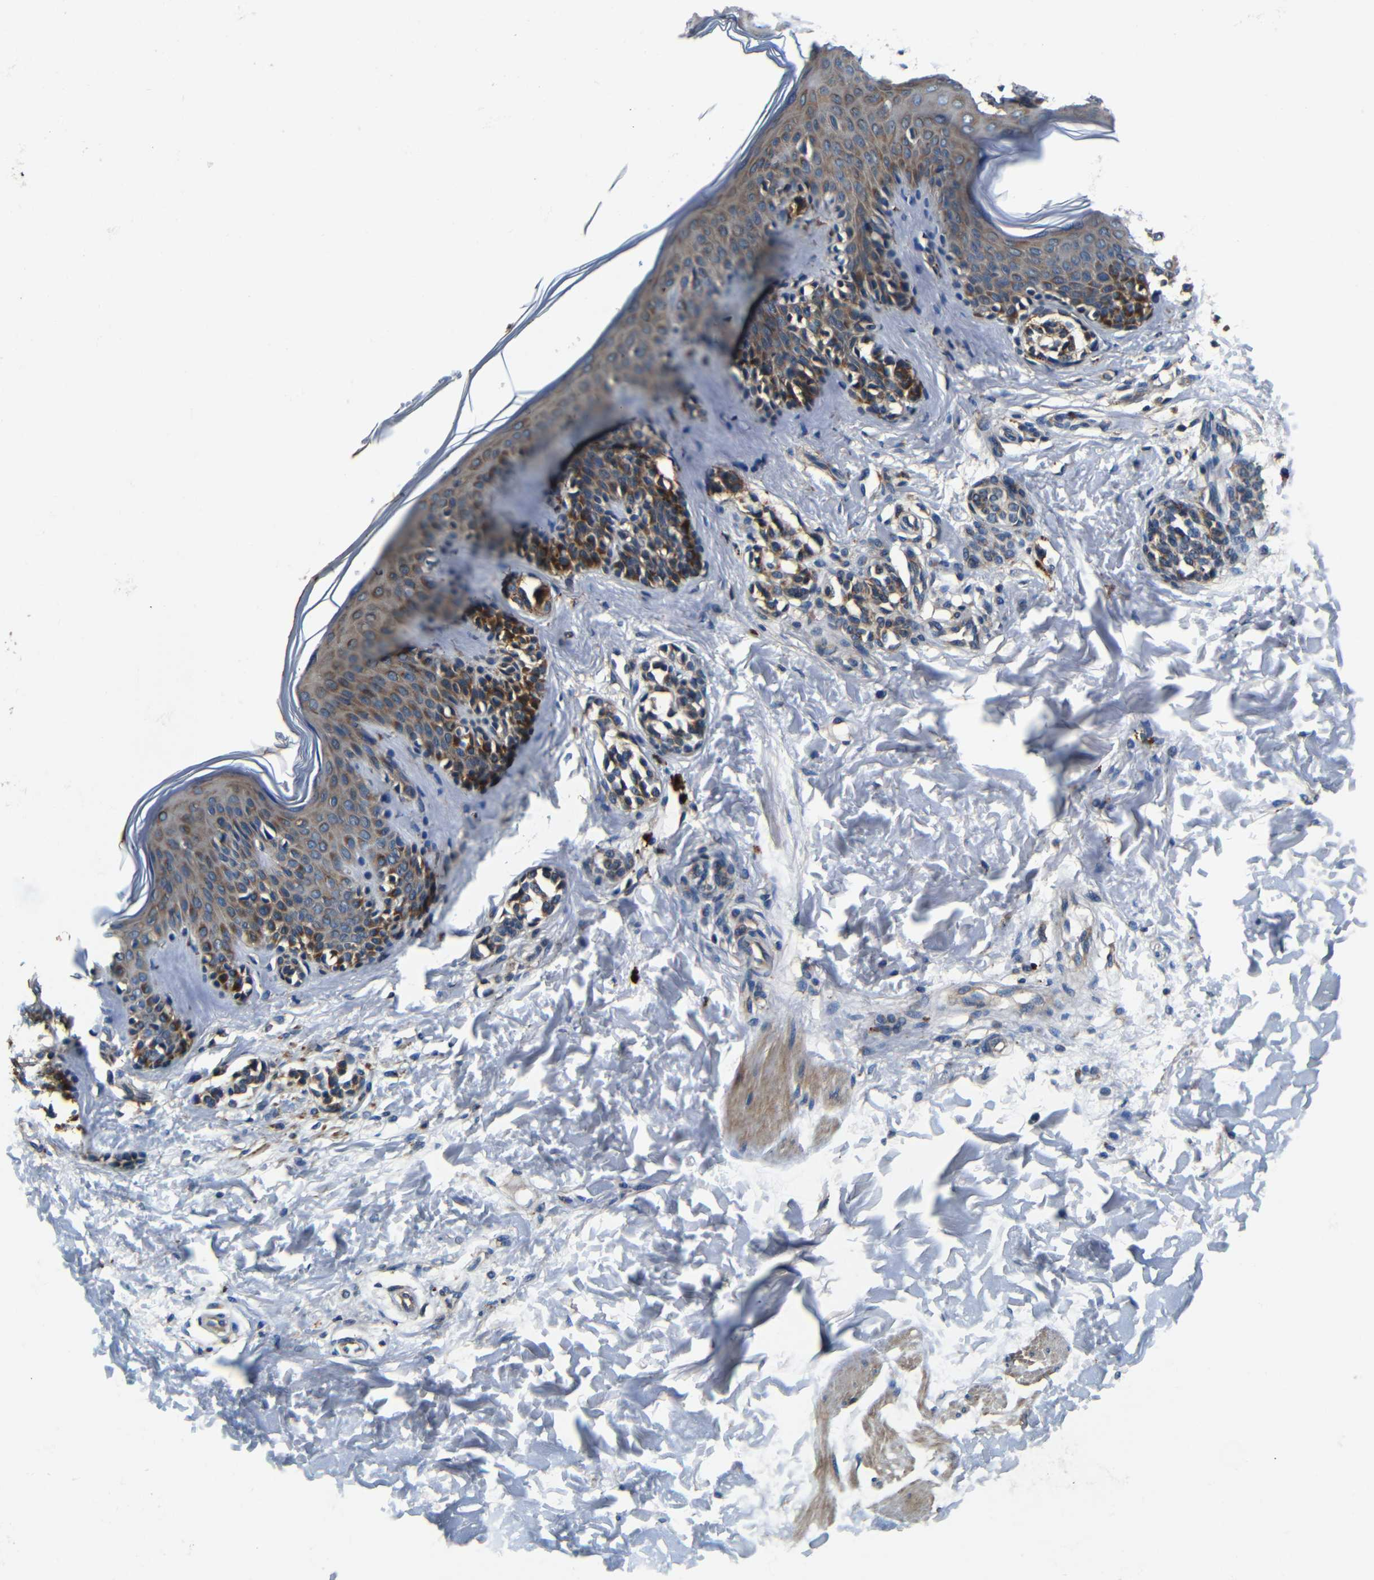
{"staining": {"intensity": "moderate", "quantity": ">75%", "location": "cytoplasmic/membranous"}, "tissue": "skin", "cell_type": "Fibroblasts", "image_type": "normal", "snomed": [{"axis": "morphology", "description": "Normal tissue, NOS"}, {"axis": "topography", "description": "Skin"}], "caption": "Approximately >75% of fibroblasts in normal human skin reveal moderate cytoplasmic/membranous protein positivity as visualized by brown immunohistochemical staining.", "gene": "MTX1", "patient": {"sex": "male", "age": 16}}